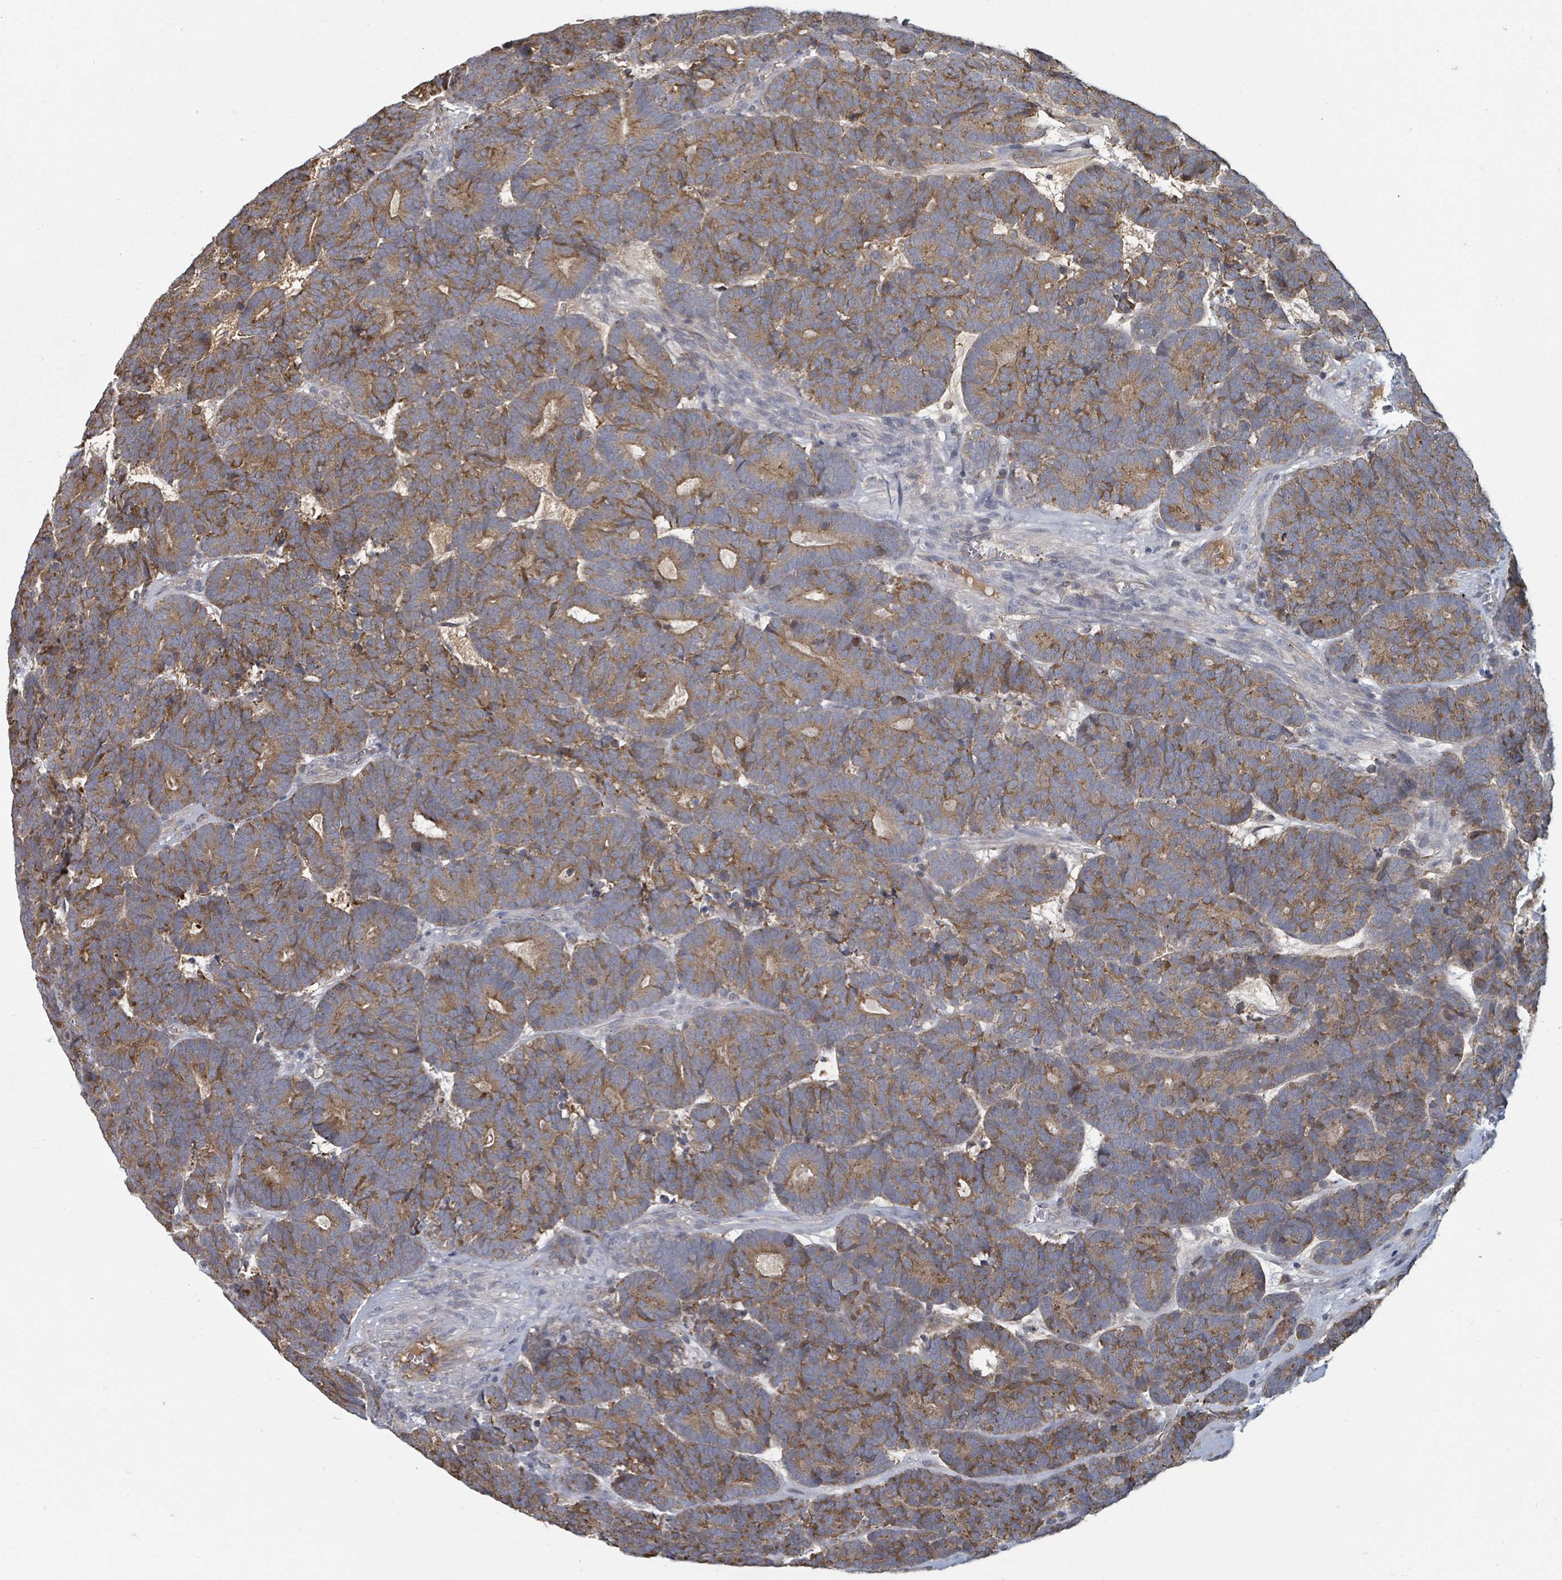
{"staining": {"intensity": "moderate", "quantity": ">75%", "location": "cytoplasmic/membranous"}, "tissue": "head and neck cancer", "cell_type": "Tumor cells", "image_type": "cancer", "snomed": [{"axis": "morphology", "description": "Adenocarcinoma, NOS"}, {"axis": "topography", "description": "Head-Neck"}], "caption": "Immunohistochemistry micrograph of neoplastic tissue: head and neck adenocarcinoma stained using immunohistochemistry (IHC) reveals medium levels of moderate protein expression localized specifically in the cytoplasmic/membranous of tumor cells, appearing as a cytoplasmic/membranous brown color.", "gene": "GABBR1", "patient": {"sex": "female", "age": 81}}